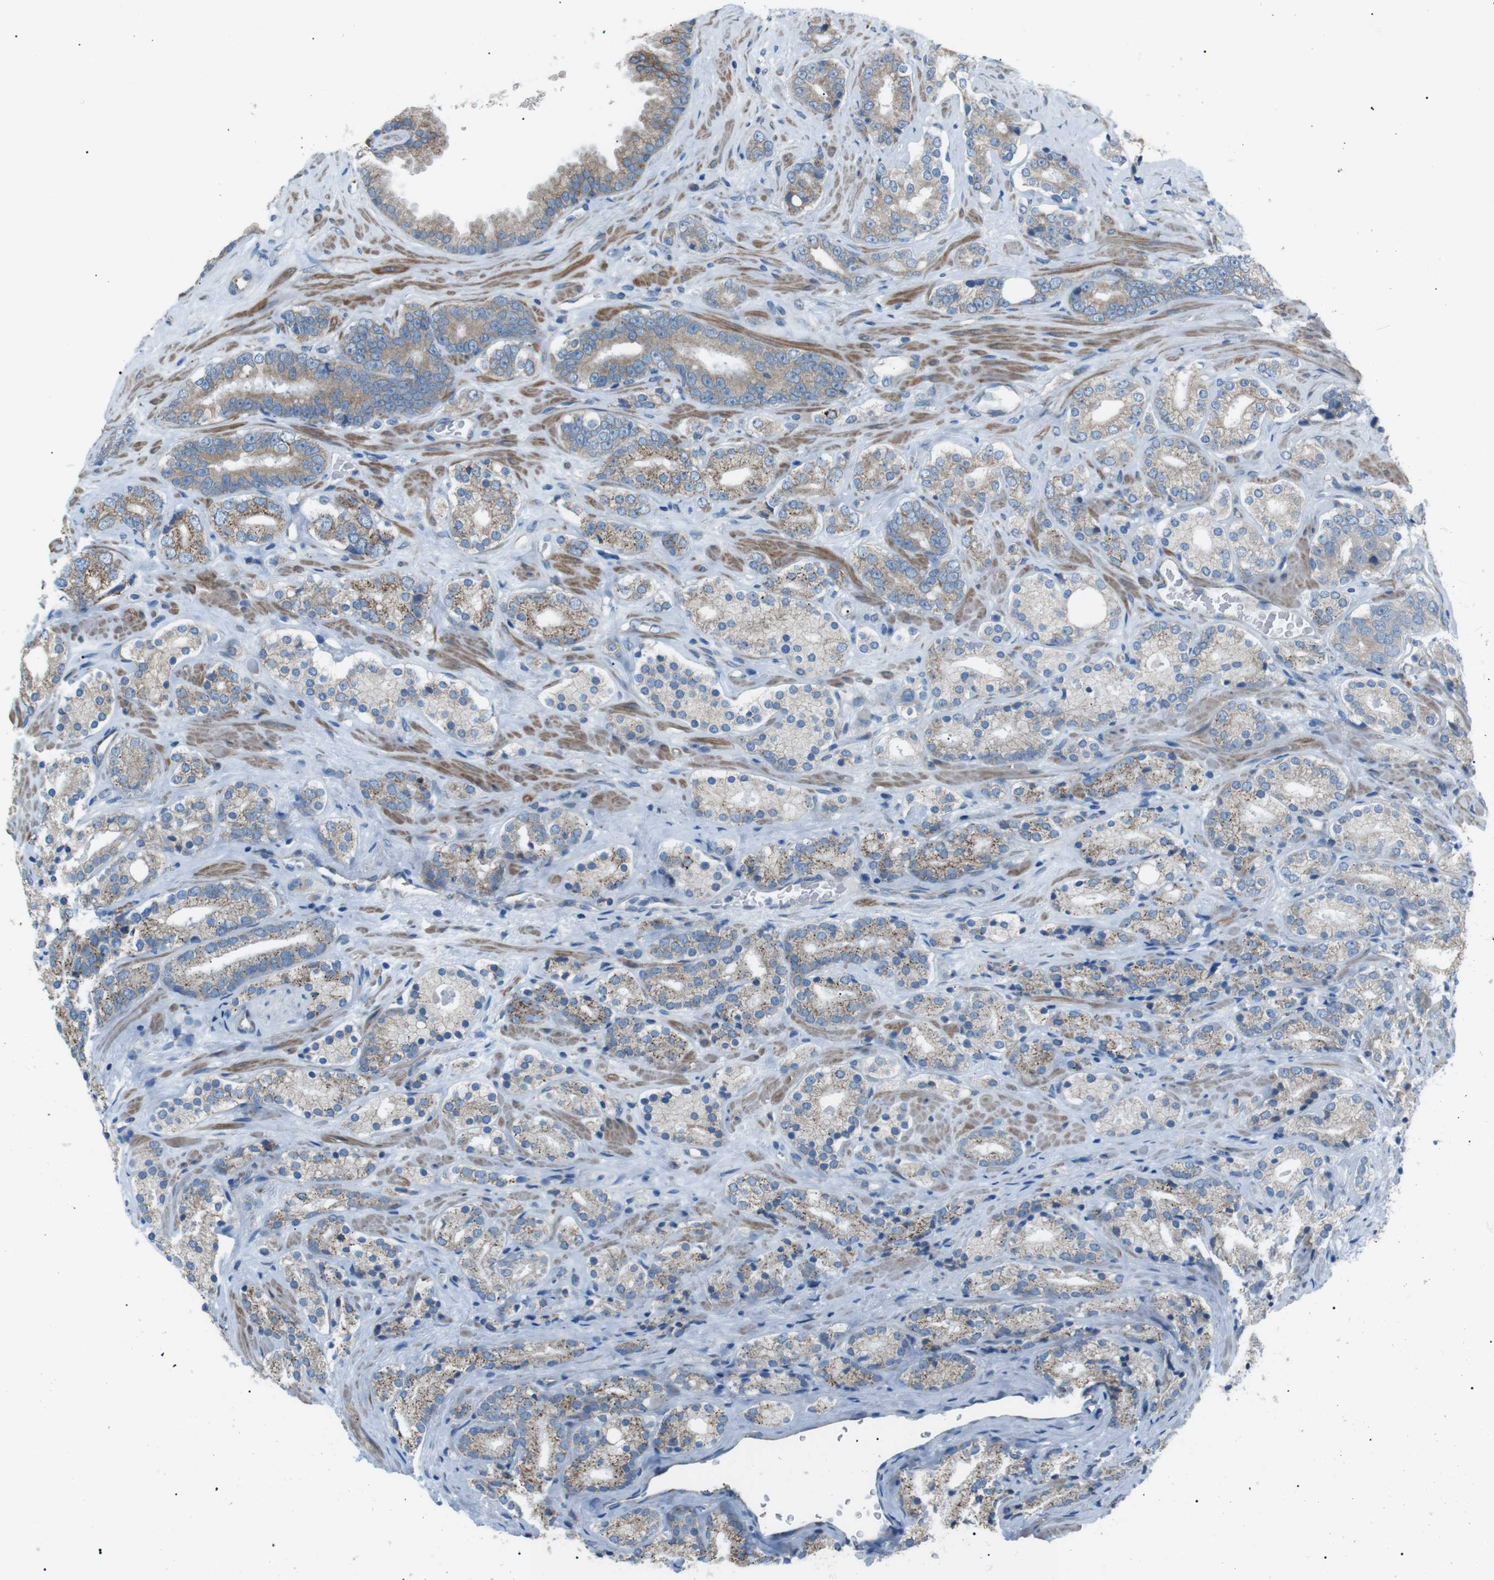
{"staining": {"intensity": "moderate", "quantity": "25%-75%", "location": "cytoplasmic/membranous"}, "tissue": "prostate cancer", "cell_type": "Tumor cells", "image_type": "cancer", "snomed": [{"axis": "morphology", "description": "Adenocarcinoma, High grade"}, {"axis": "topography", "description": "Prostate"}], "caption": "Immunohistochemistry of human prostate high-grade adenocarcinoma demonstrates medium levels of moderate cytoplasmic/membranous expression in about 25%-75% of tumor cells. The staining was performed using DAB to visualize the protein expression in brown, while the nuclei were stained in blue with hematoxylin (Magnification: 20x).", "gene": "MTARC2", "patient": {"sex": "male", "age": 71}}